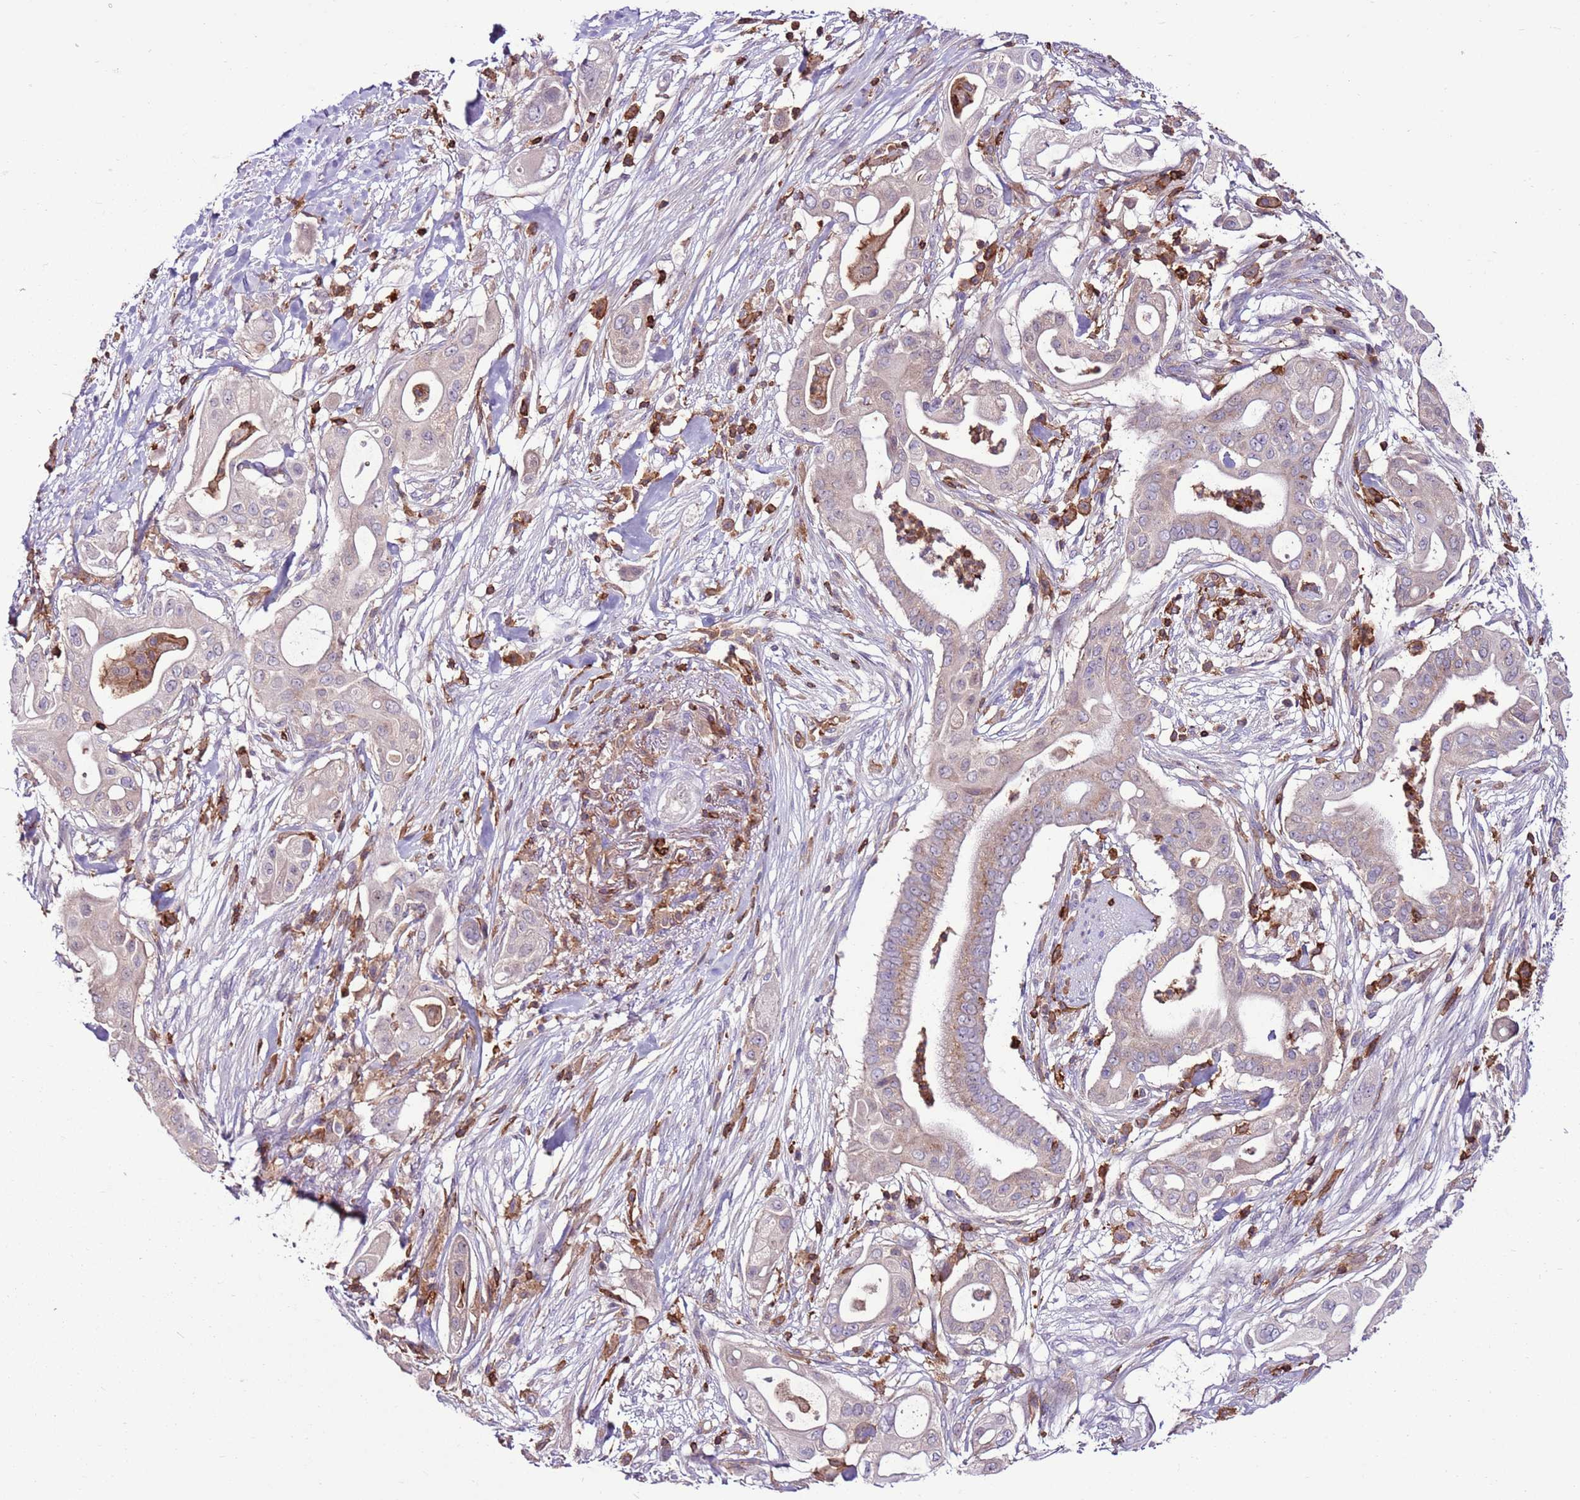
{"staining": {"intensity": "moderate", "quantity": "<25%", "location": "cytoplasmic/membranous"}, "tissue": "pancreatic cancer", "cell_type": "Tumor cells", "image_type": "cancer", "snomed": [{"axis": "morphology", "description": "Adenocarcinoma, NOS"}, {"axis": "topography", "description": "Pancreas"}], "caption": "Tumor cells display low levels of moderate cytoplasmic/membranous positivity in approximately <25% of cells in pancreatic adenocarcinoma.", "gene": "ZSWIM1", "patient": {"sex": "male", "age": 68}}